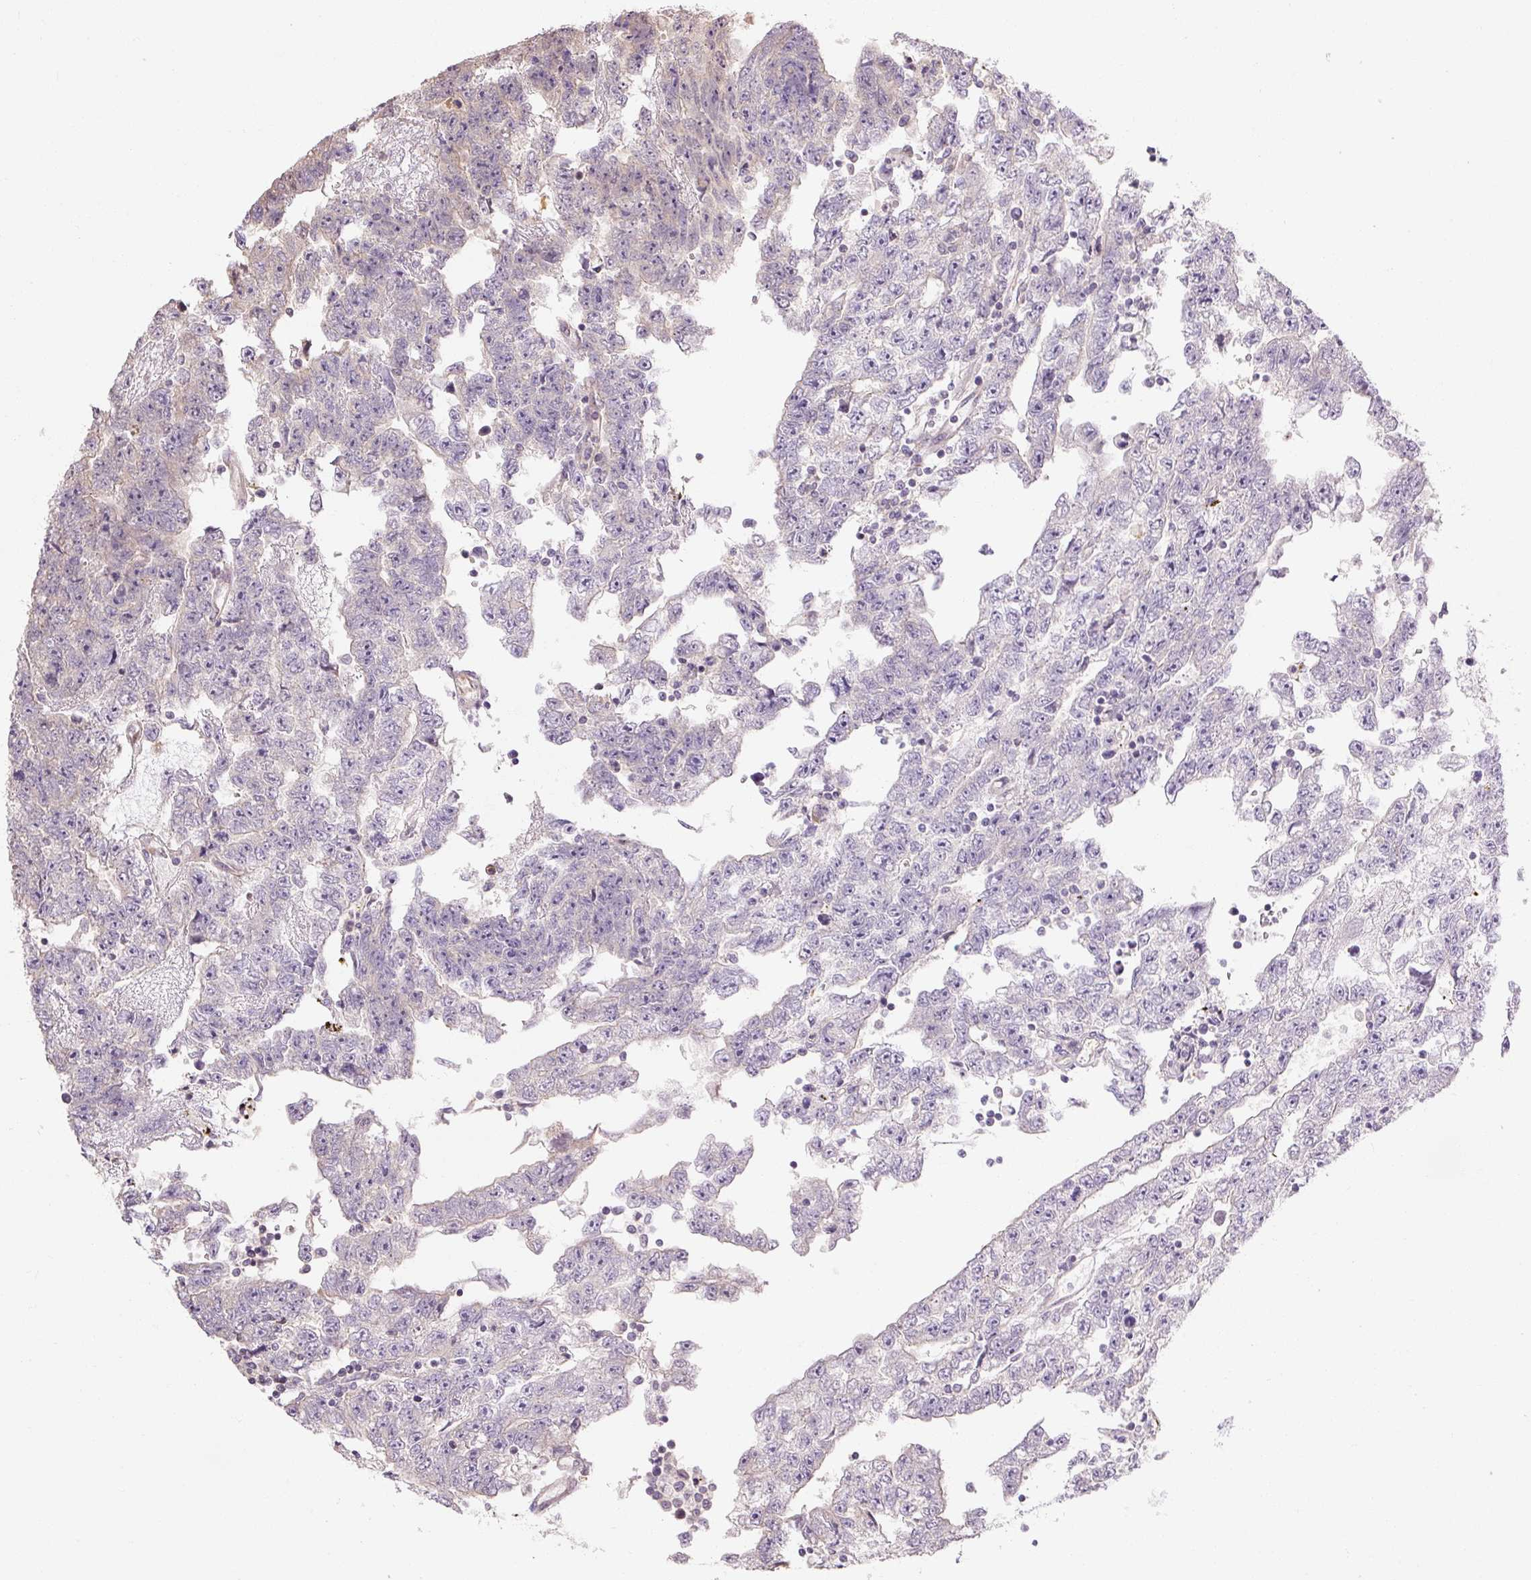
{"staining": {"intensity": "negative", "quantity": "none", "location": "none"}, "tissue": "testis cancer", "cell_type": "Tumor cells", "image_type": "cancer", "snomed": [{"axis": "morphology", "description": "Carcinoma, Embryonal, NOS"}, {"axis": "topography", "description": "Testis"}], "caption": "The photomicrograph demonstrates no significant expression in tumor cells of testis embryonal carcinoma.", "gene": "RB1CC1", "patient": {"sex": "male", "age": 25}}